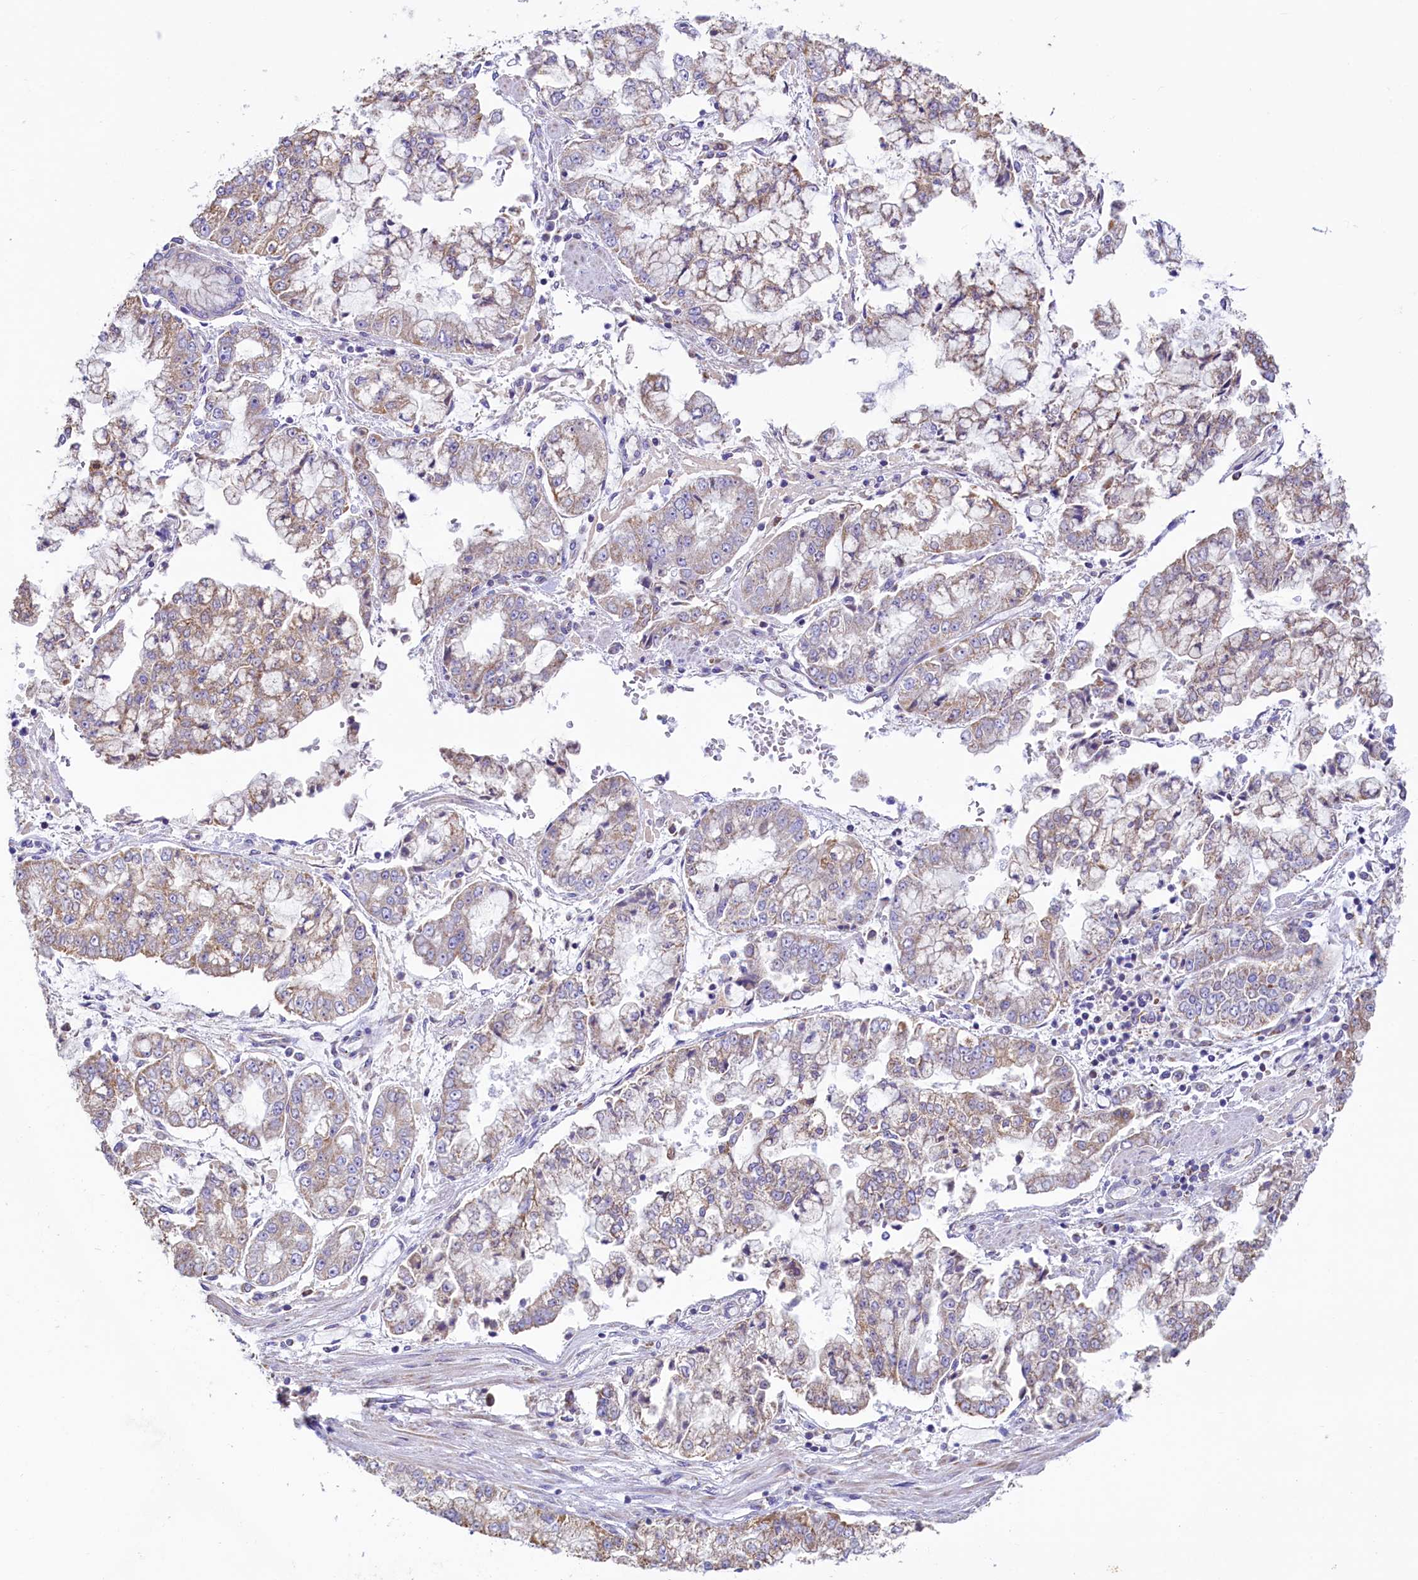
{"staining": {"intensity": "weak", "quantity": "25%-75%", "location": "cytoplasmic/membranous"}, "tissue": "stomach cancer", "cell_type": "Tumor cells", "image_type": "cancer", "snomed": [{"axis": "morphology", "description": "Adenocarcinoma, NOS"}, {"axis": "topography", "description": "Stomach"}], "caption": "An IHC micrograph of tumor tissue is shown. Protein staining in brown shows weak cytoplasmic/membranous positivity in stomach adenocarcinoma within tumor cells.", "gene": "IDH3A", "patient": {"sex": "male", "age": 76}}